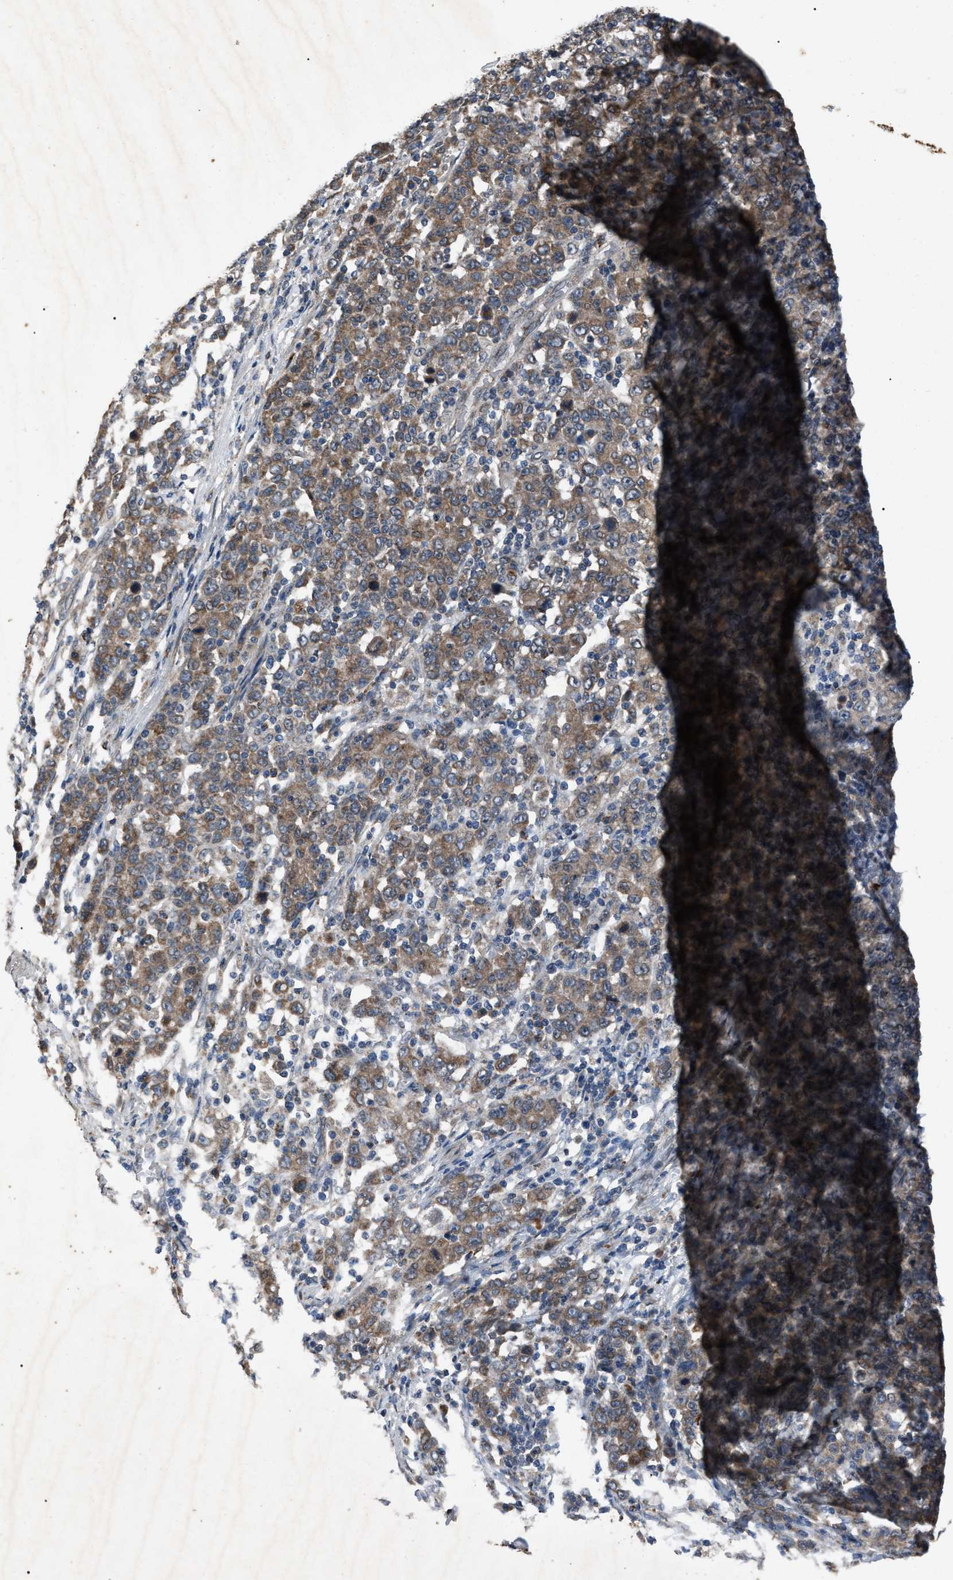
{"staining": {"intensity": "moderate", "quantity": ">75%", "location": "cytoplasmic/membranous"}, "tissue": "stomach cancer", "cell_type": "Tumor cells", "image_type": "cancer", "snomed": [{"axis": "morphology", "description": "Adenocarcinoma, NOS"}, {"axis": "topography", "description": "Stomach, upper"}], "caption": "Tumor cells demonstrate medium levels of moderate cytoplasmic/membranous staining in approximately >75% of cells in human stomach adenocarcinoma.", "gene": "ZFAND2A", "patient": {"sex": "male", "age": 69}}